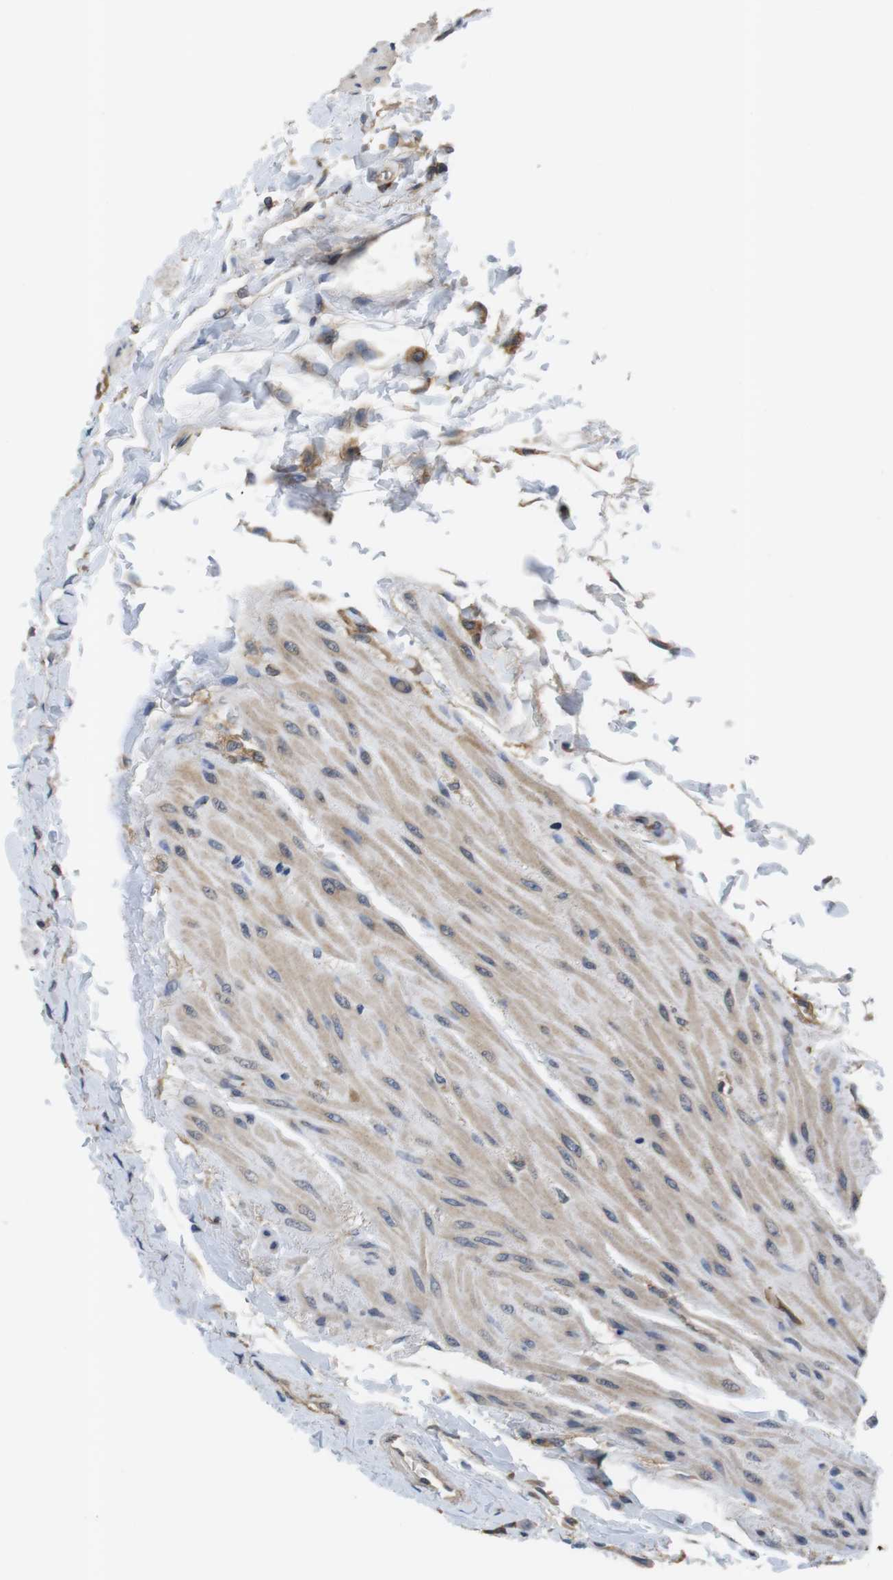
{"staining": {"intensity": "moderate", "quantity": ">75%", "location": "cytoplasmic/membranous"}, "tissue": "urinary bladder", "cell_type": "Urothelial cells", "image_type": "normal", "snomed": [{"axis": "morphology", "description": "Normal tissue, NOS"}, {"axis": "topography", "description": "Urinary bladder"}], "caption": "Urinary bladder stained with a brown dye demonstrates moderate cytoplasmic/membranous positive staining in about >75% of urothelial cells.", "gene": "HERPUD2", "patient": {"sex": "female", "age": 79}}